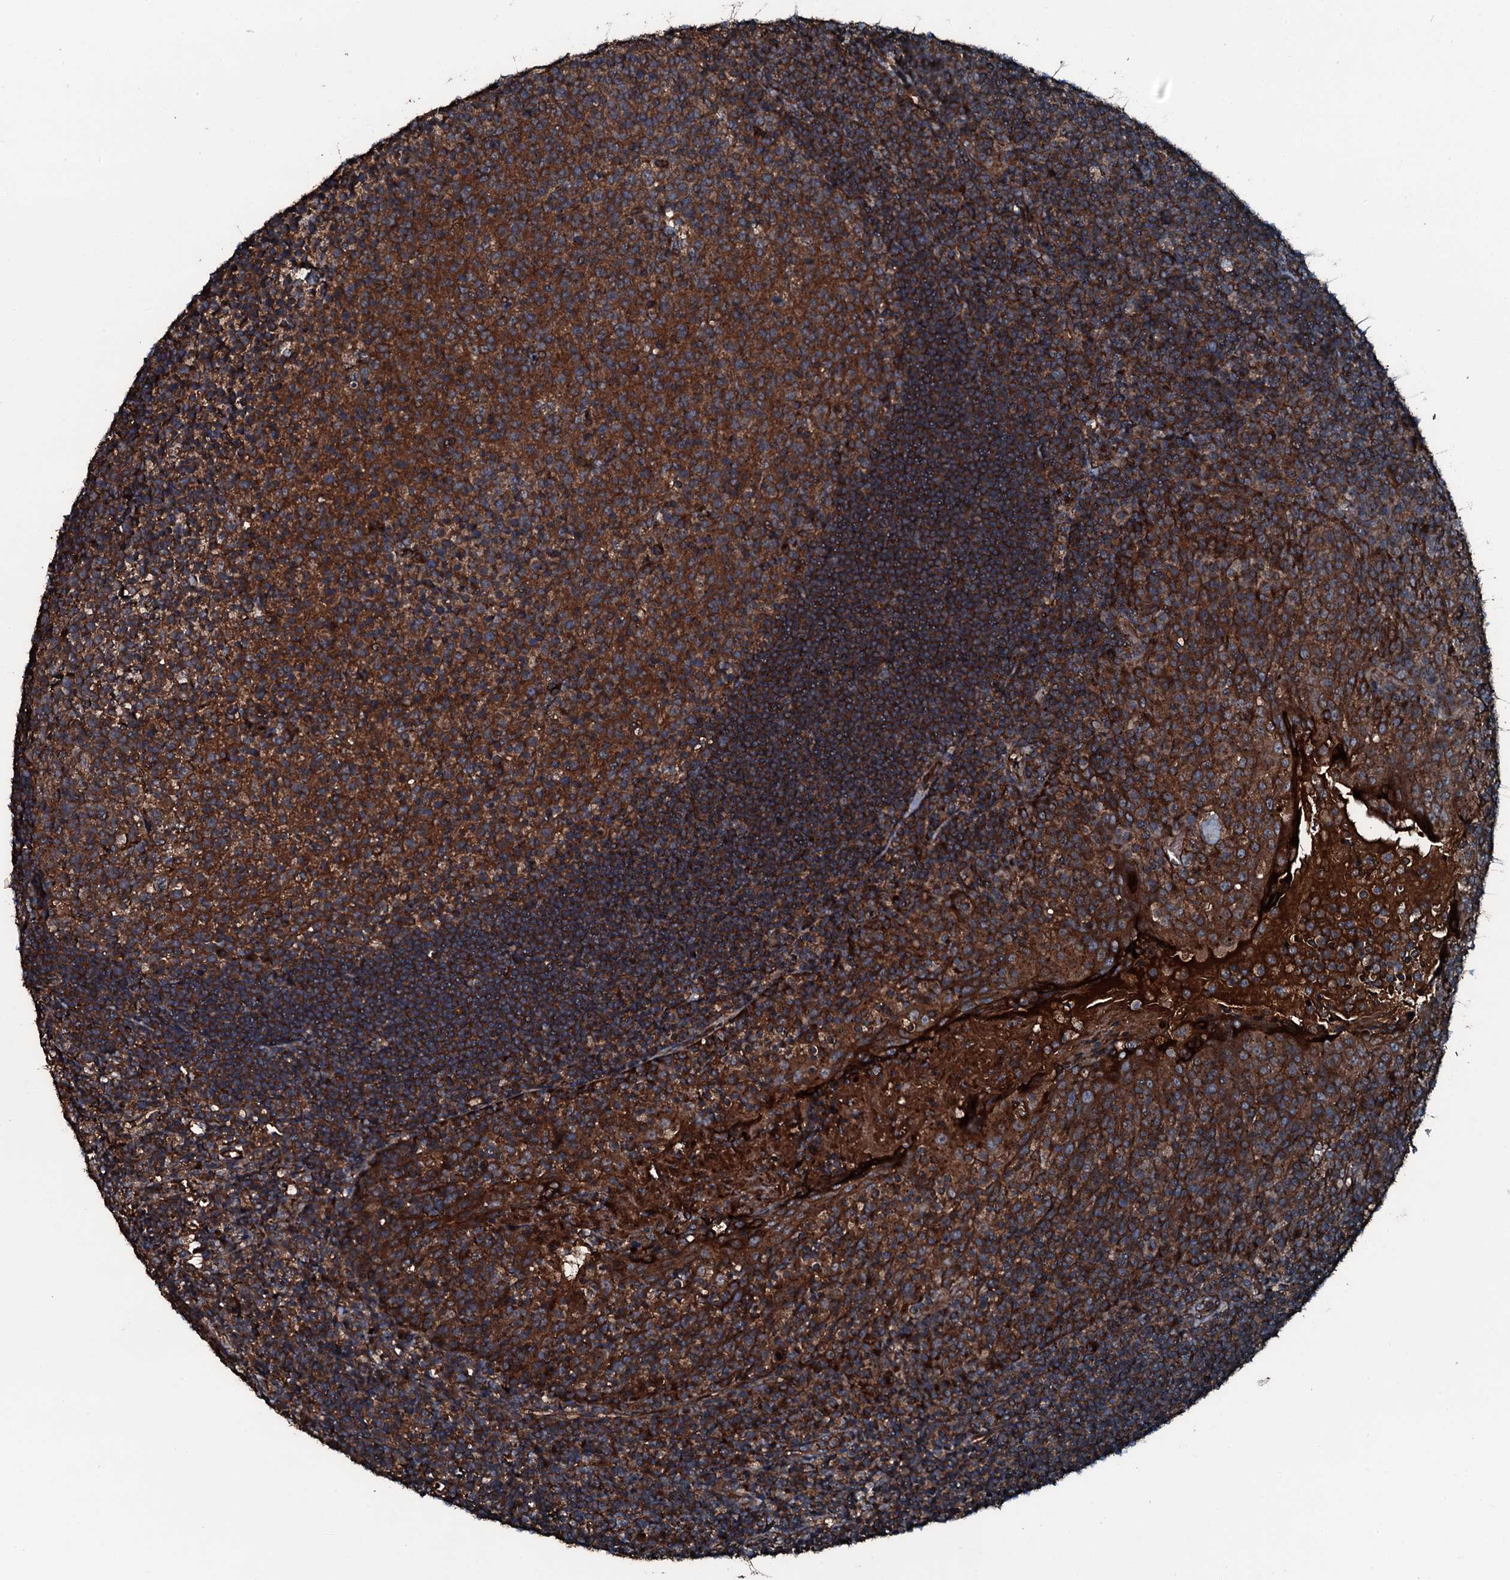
{"staining": {"intensity": "strong", "quantity": "25%-75%", "location": "cytoplasmic/membranous"}, "tissue": "tonsil", "cell_type": "Germinal center cells", "image_type": "normal", "snomed": [{"axis": "morphology", "description": "Normal tissue, NOS"}, {"axis": "topography", "description": "Tonsil"}], "caption": "Strong cytoplasmic/membranous expression is identified in about 25%-75% of germinal center cells in unremarkable tonsil. The staining was performed using DAB to visualize the protein expression in brown, while the nuclei were stained in blue with hematoxylin (Magnification: 20x).", "gene": "TRIM7", "patient": {"sex": "female", "age": 10}}